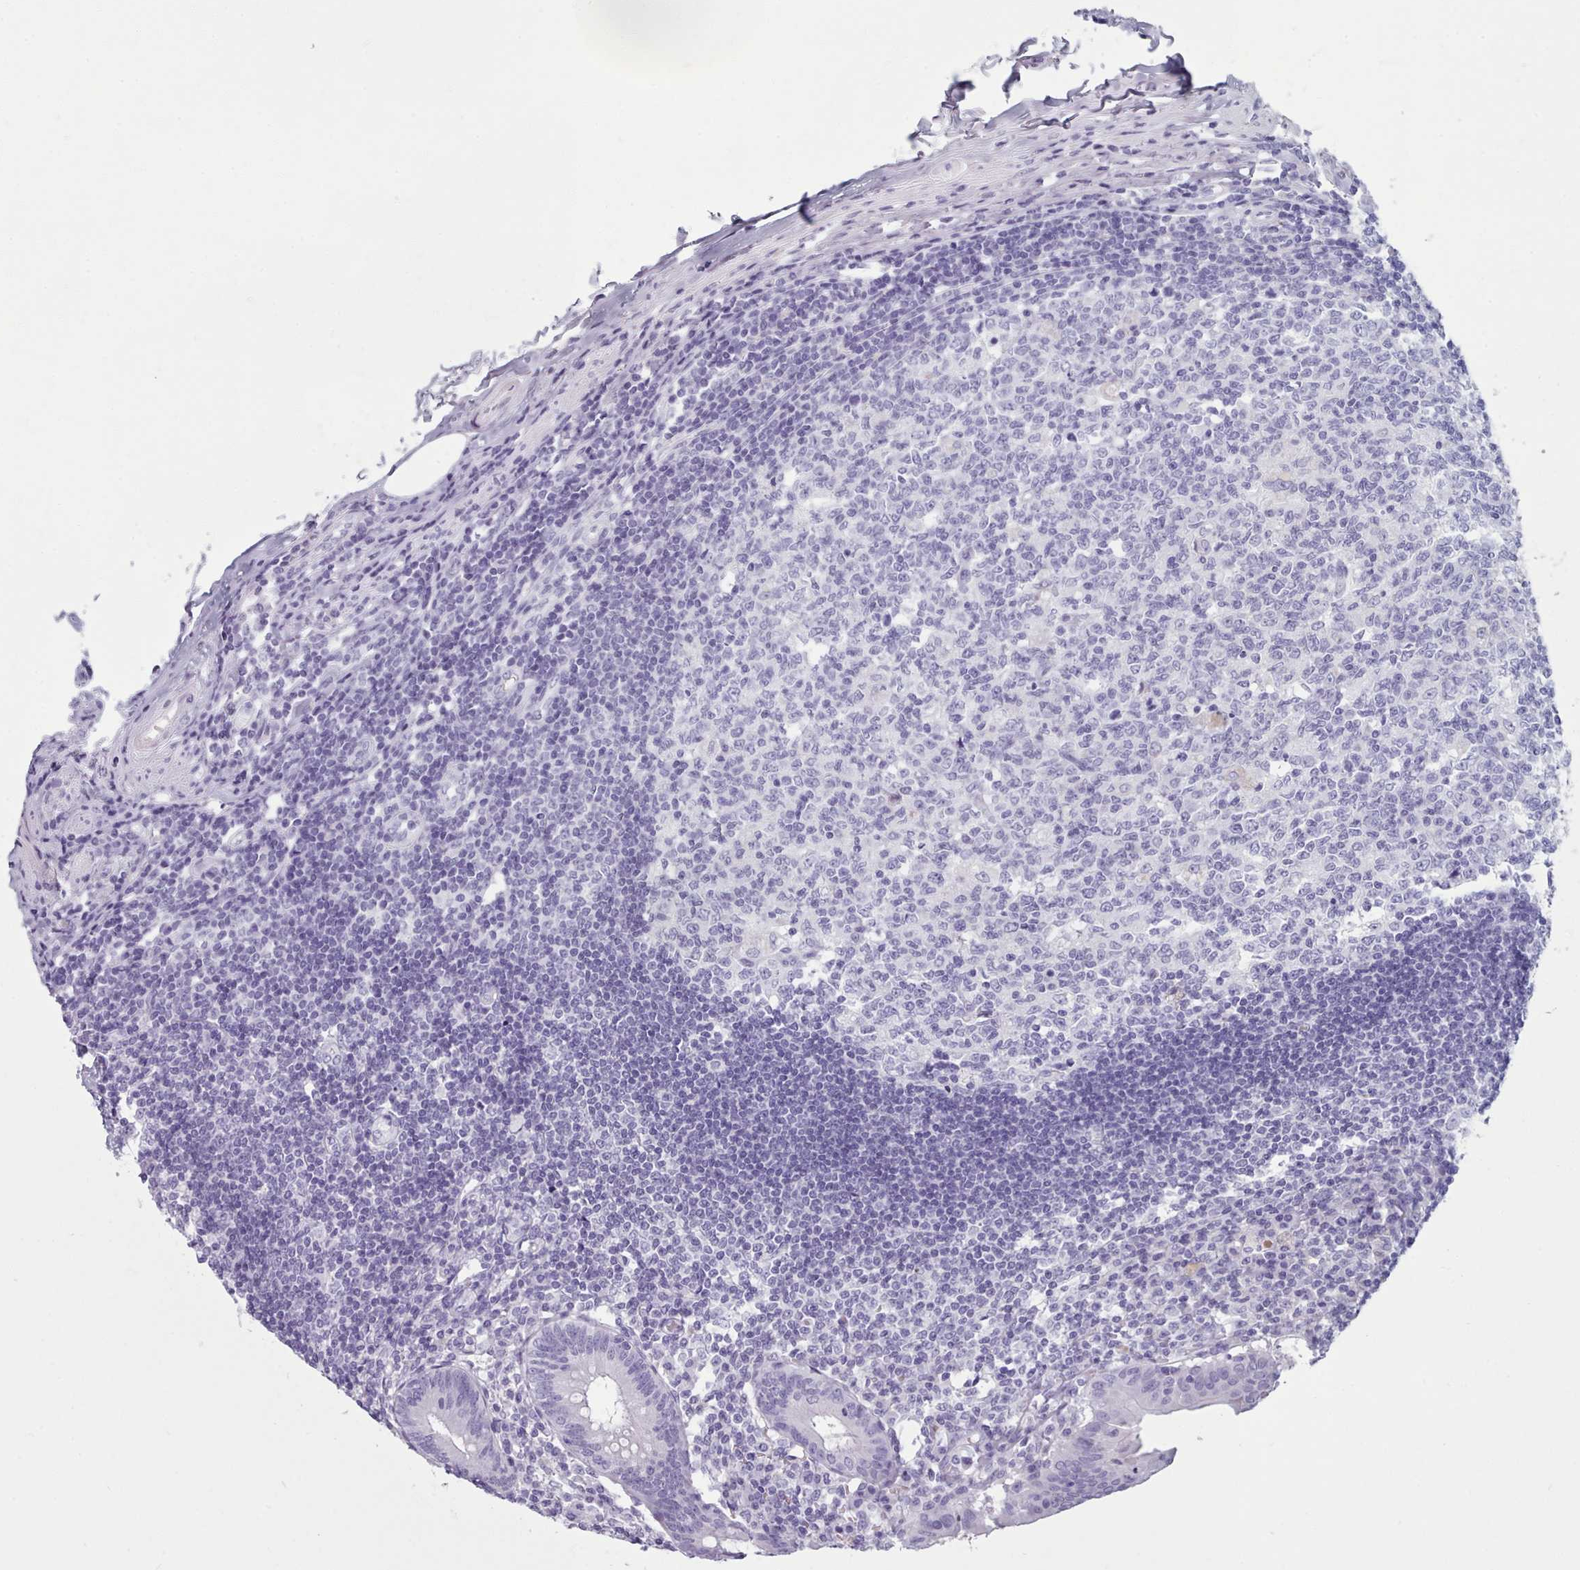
{"staining": {"intensity": "negative", "quantity": "none", "location": "none"}, "tissue": "appendix", "cell_type": "Glandular cells", "image_type": "normal", "snomed": [{"axis": "morphology", "description": "Normal tissue, NOS"}, {"axis": "topography", "description": "Appendix"}], "caption": "An image of appendix stained for a protein exhibits no brown staining in glandular cells.", "gene": "ZNF43", "patient": {"sex": "female", "age": 54}}